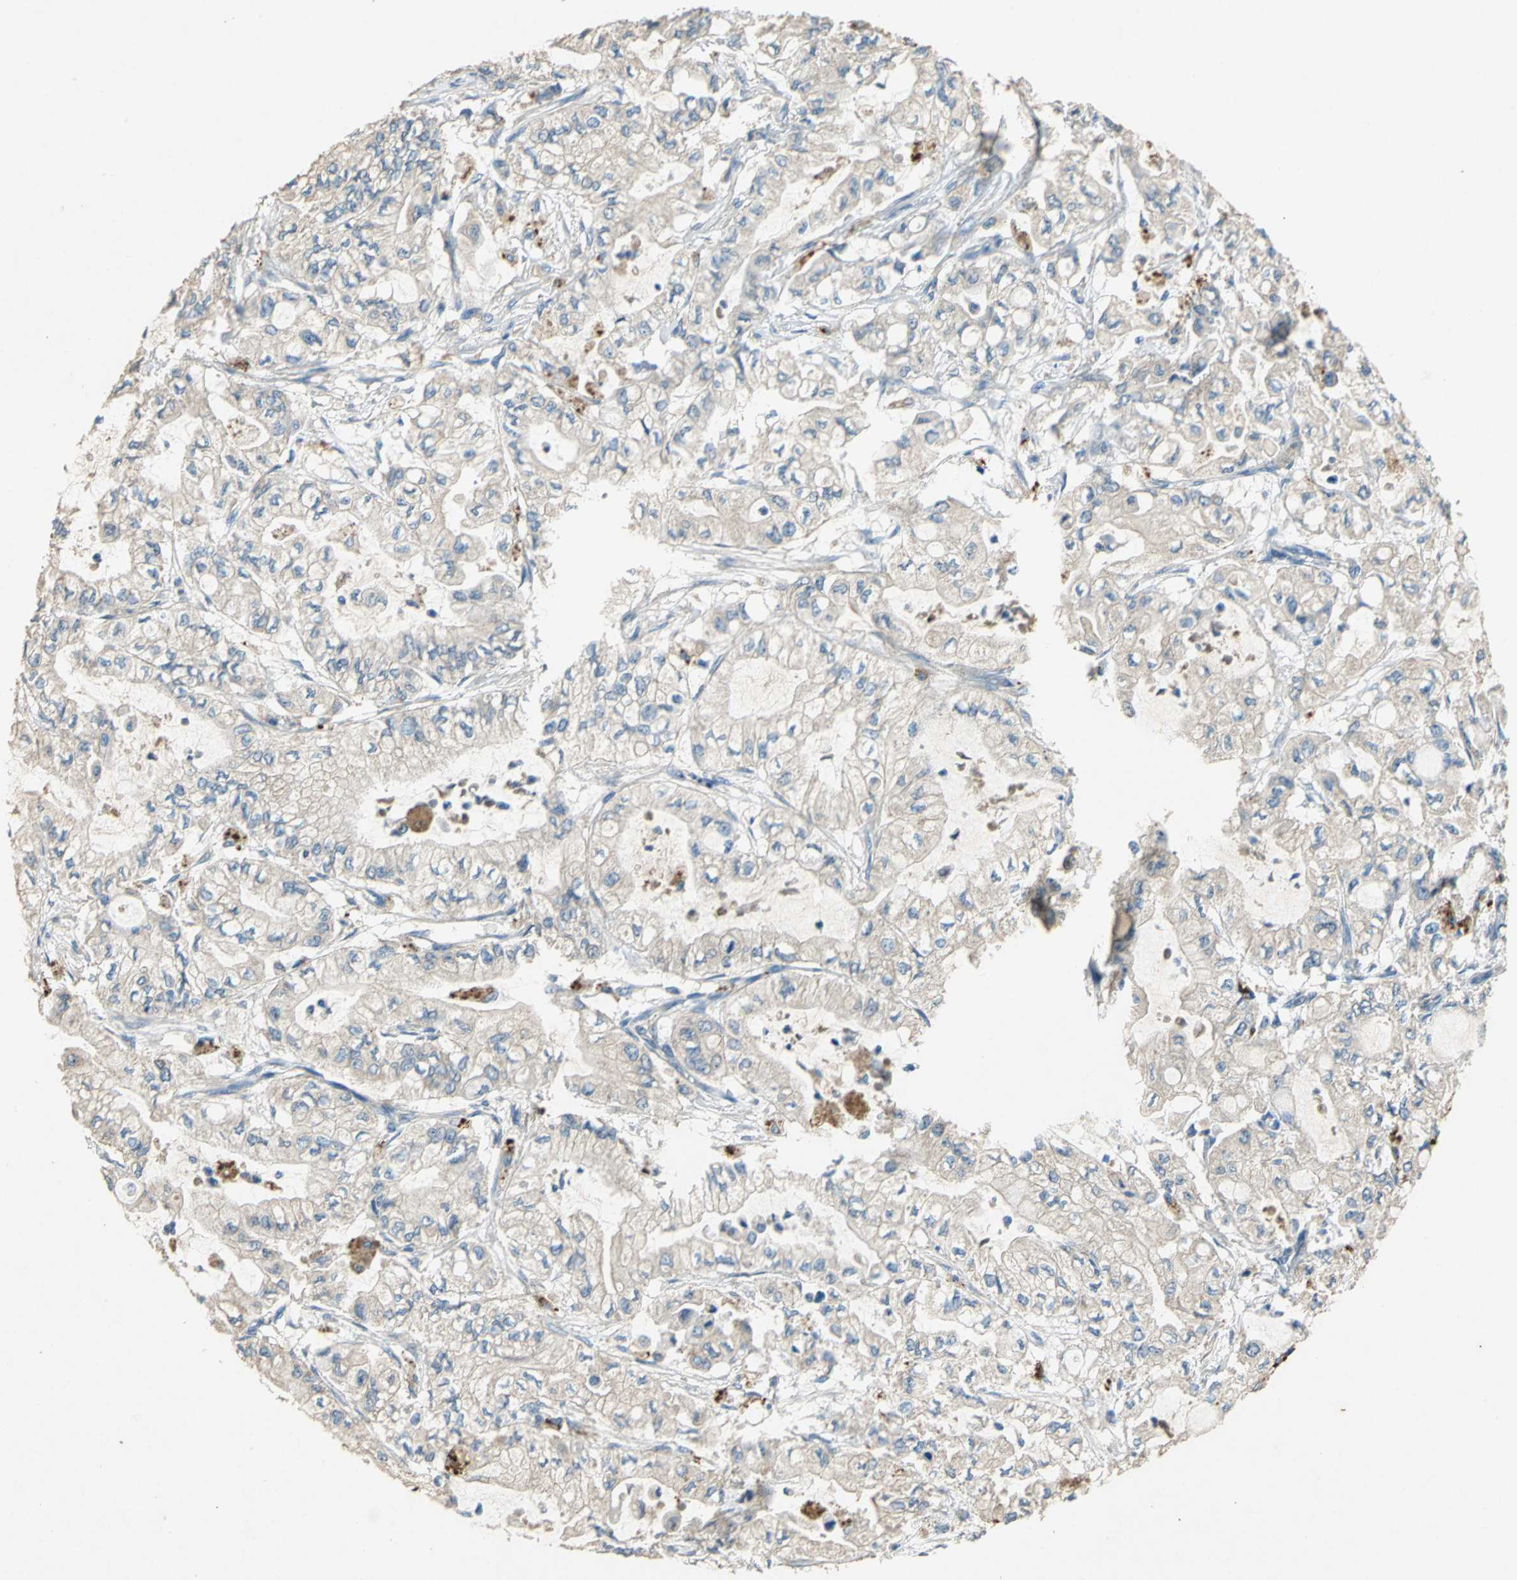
{"staining": {"intensity": "weak", "quantity": ">75%", "location": "cytoplasmic/membranous"}, "tissue": "pancreatic cancer", "cell_type": "Tumor cells", "image_type": "cancer", "snomed": [{"axis": "morphology", "description": "Adenocarcinoma, NOS"}, {"axis": "topography", "description": "Pancreas"}], "caption": "This is a micrograph of immunohistochemistry staining of pancreatic adenocarcinoma, which shows weak positivity in the cytoplasmic/membranous of tumor cells.", "gene": "ADAMTS5", "patient": {"sex": "male", "age": 79}}